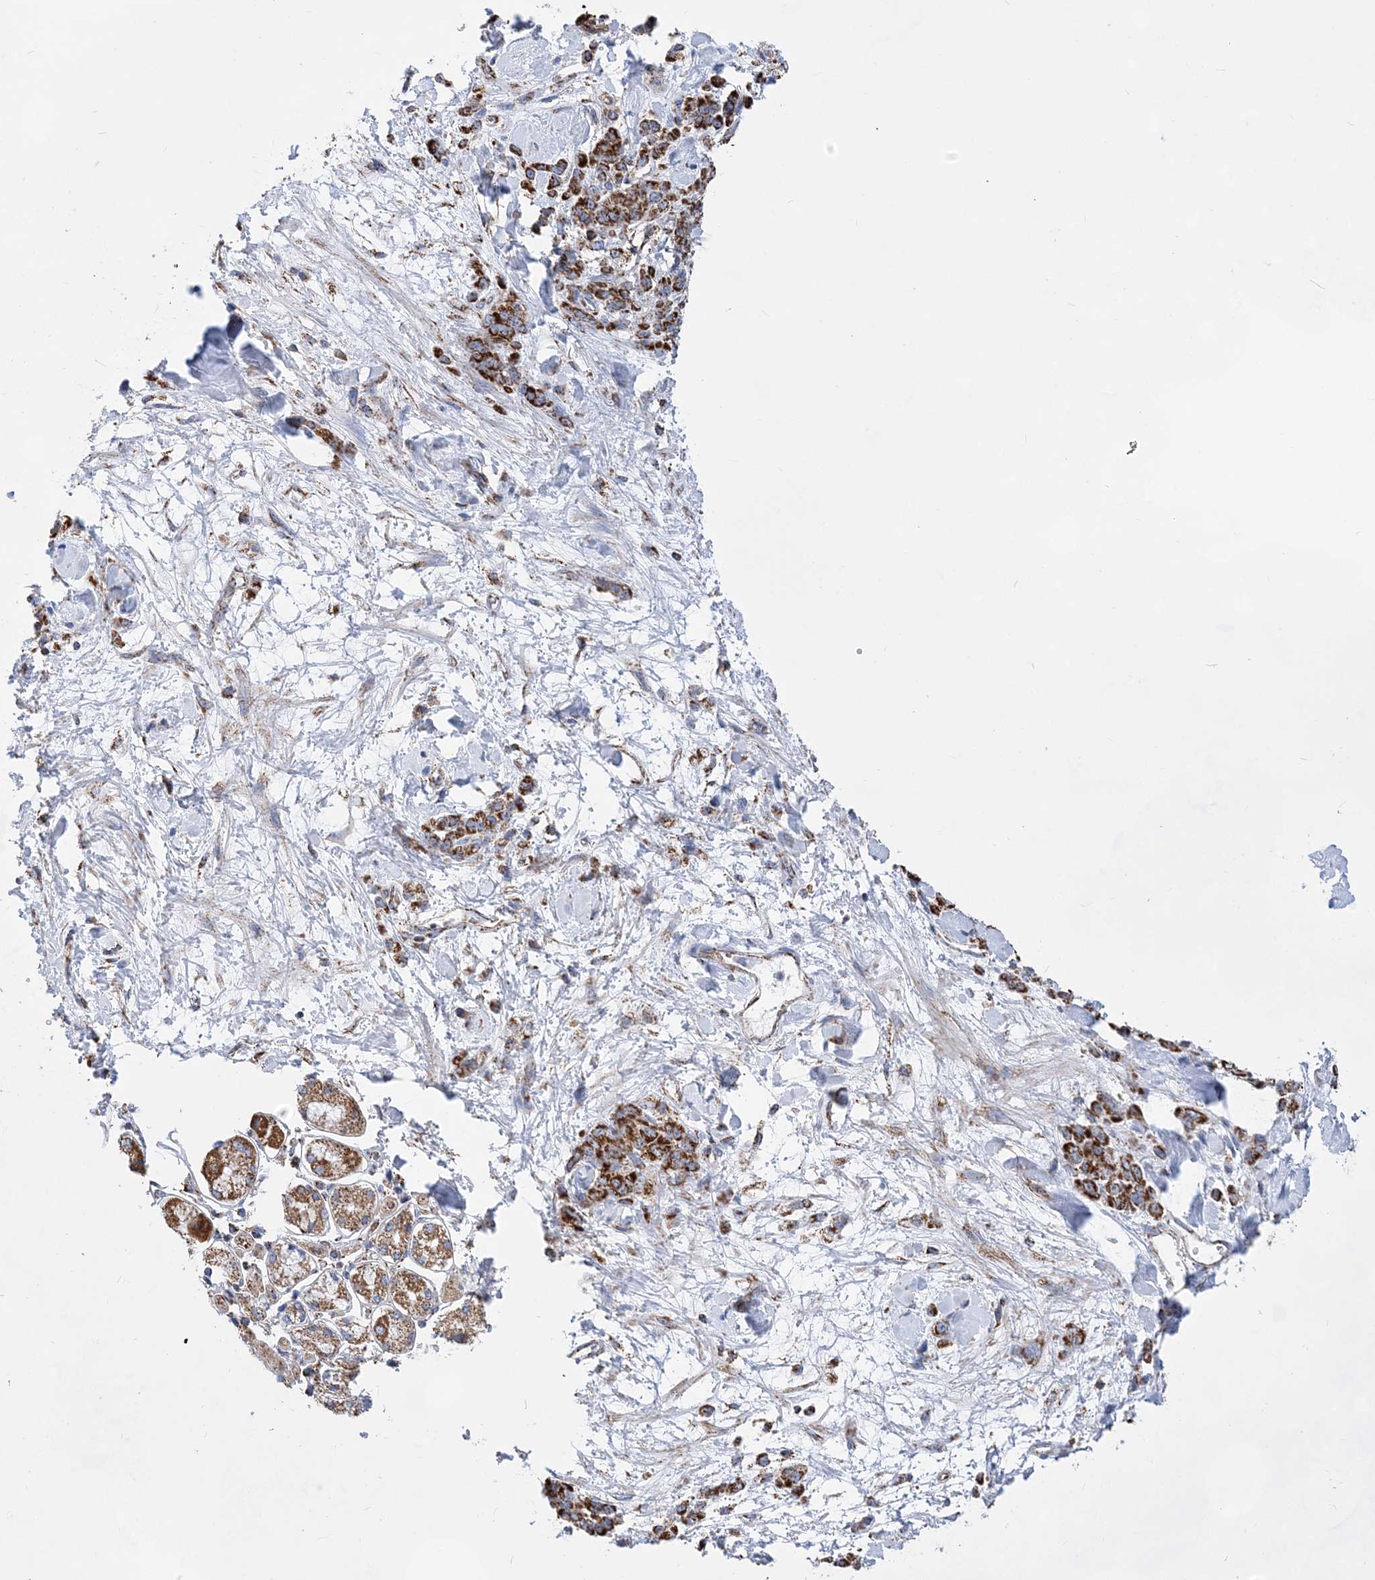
{"staining": {"intensity": "strong", "quantity": ">75%", "location": "cytoplasmic/membranous"}, "tissue": "stomach cancer", "cell_type": "Tumor cells", "image_type": "cancer", "snomed": [{"axis": "morphology", "description": "Normal tissue, NOS"}, {"axis": "morphology", "description": "Adenocarcinoma, NOS"}, {"axis": "topography", "description": "Stomach"}], "caption": "Immunohistochemistry (IHC) image of human stomach cancer stained for a protein (brown), which reveals high levels of strong cytoplasmic/membranous staining in about >75% of tumor cells.", "gene": "ACOT9", "patient": {"sex": "male", "age": 82}}